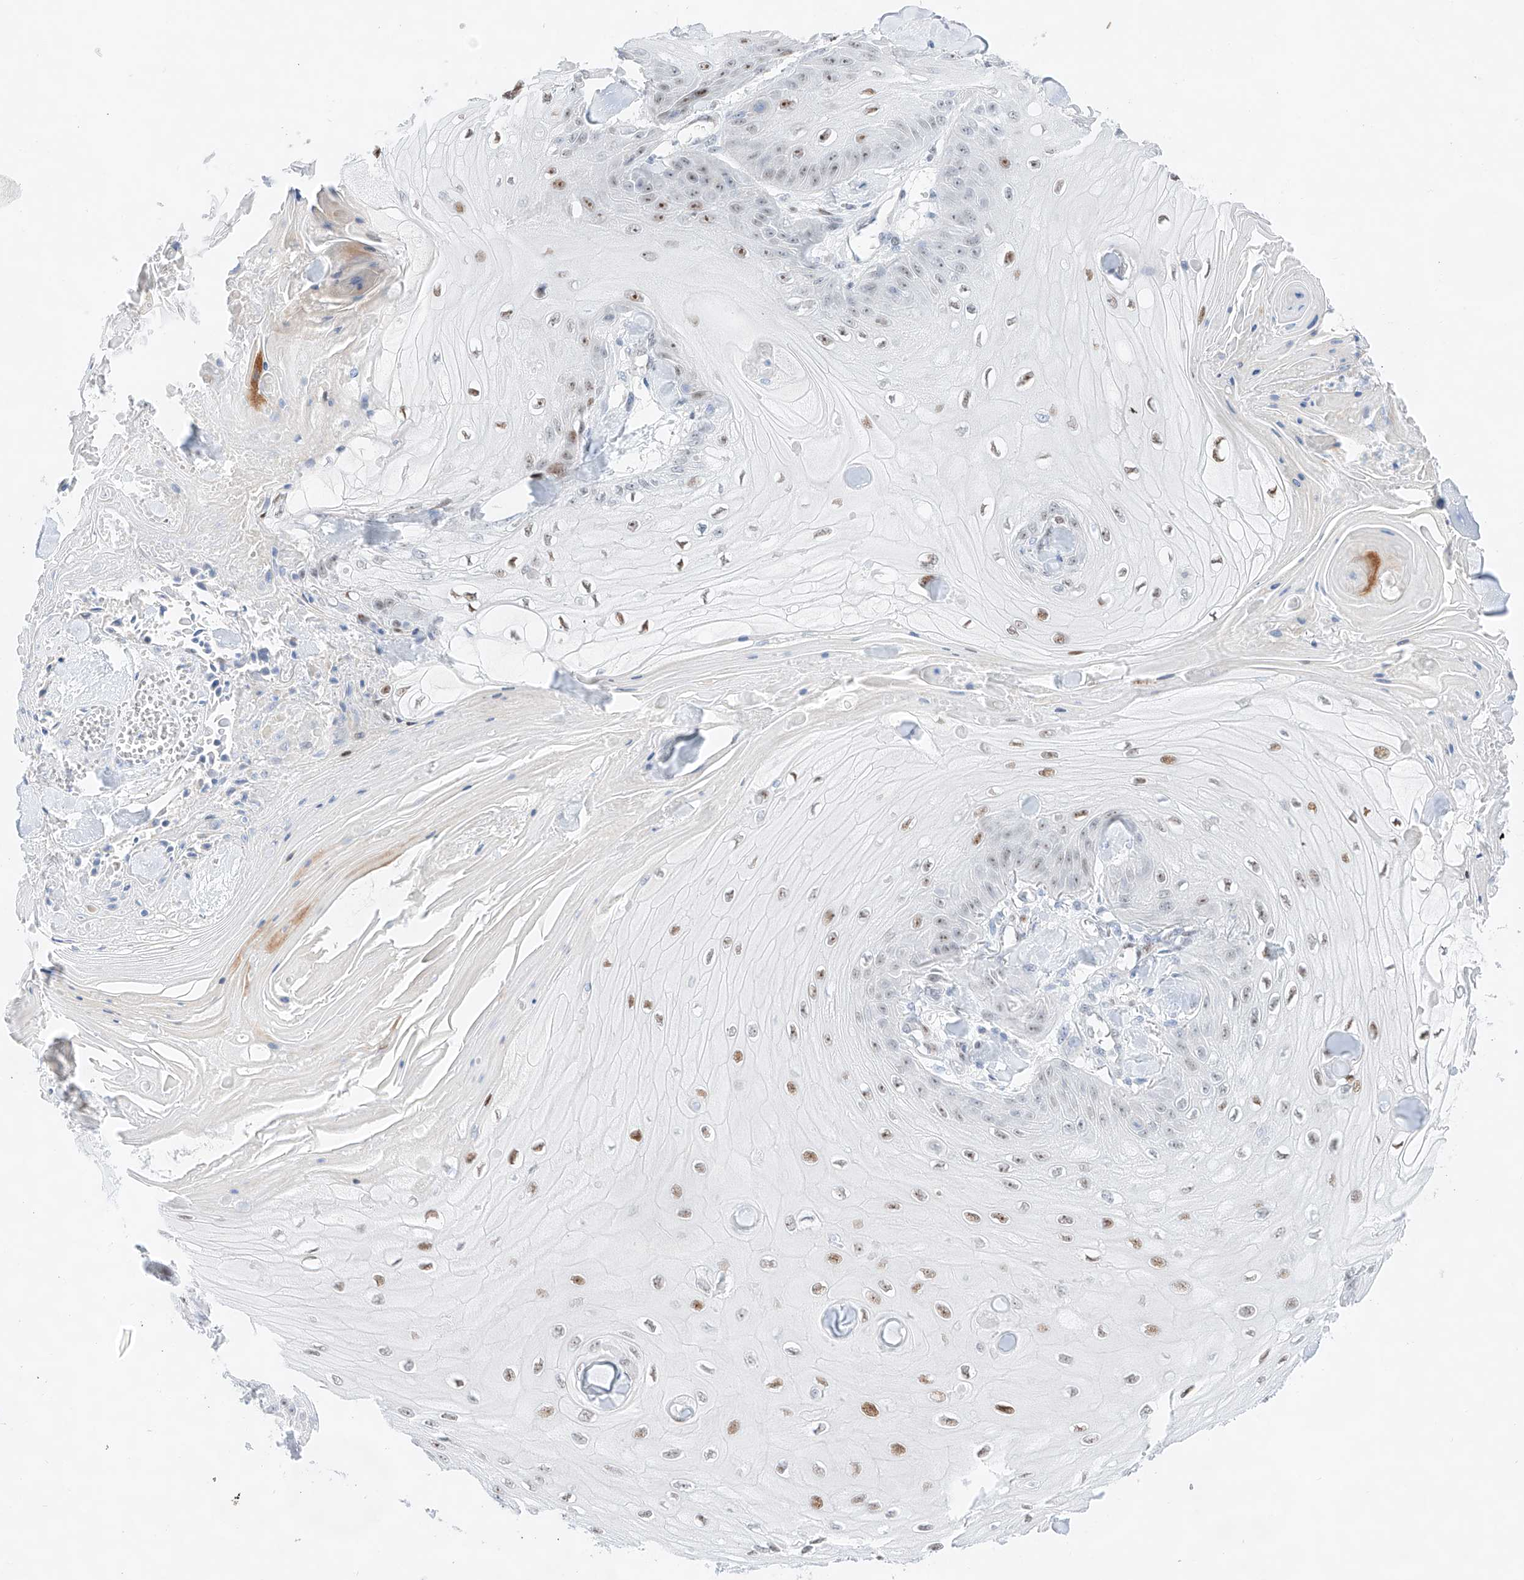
{"staining": {"intensity": "moderate", "quantity": "25%-75%", "location": "nuclear"}, "tissue": "skin cancer", "cell_type": "Tumor cells", "image_type": "cancer", "snomed": [{"axis": "morphology", "description": "Squamous cell carcinoma, NOS"}, {"axis": "topography", "description": "Skin"}], "caption": "Protein expression analysis of human skin squamous cell carcinoma reveals moderate nuclear expression in about 25%-75% of tumor cells. The staining is performed using DAB (3,3'-diaminobenzidine) brown chromogen to label protein expression. The nuclei are counter-stained blue using hematoxylin.", "gene": "NT5C3B", "patient": {"sex": "male", "age": 74}}